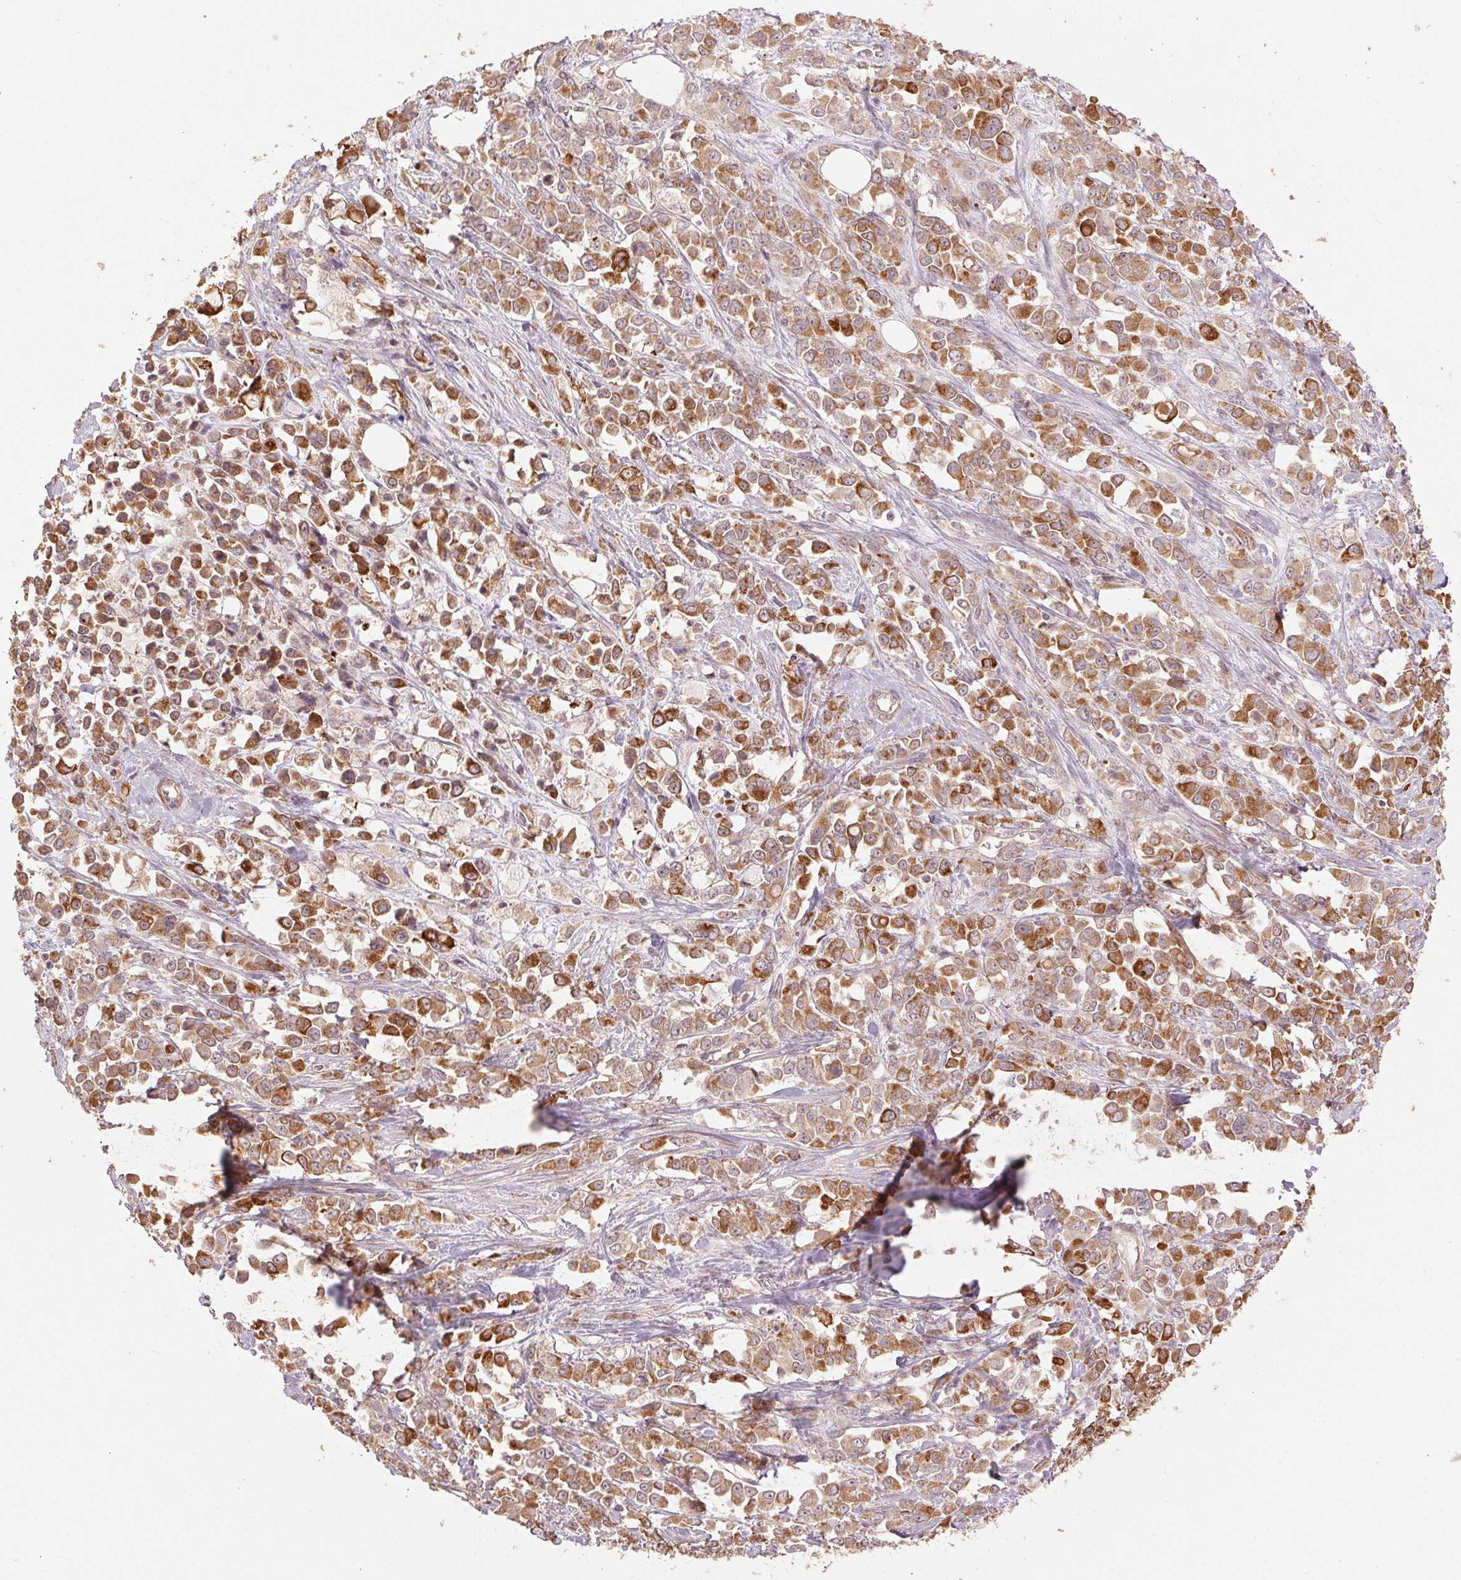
{"staining": {"intensity": "moderate", "quantity": ">75%", "location": "cytoplasmic/membranous"}, "tissue": "stomach cancer", "cell_type": "Tumor cells", "image_type": "cancer", "snomed": [{"axis": "morphology", "description": "Adenocarcinoma, NOS"}, {"axis": "topography", "description": "Stomach"}], "caption": "About >75% of tumor cells in stomach adenocarcinoma demonstrate moderate cytoplasmic/membranous protein expression as visualized by brown immunohistochemical staining.", "gene": "SMLR1", "patient": {"sex": "female", "age": 76}}